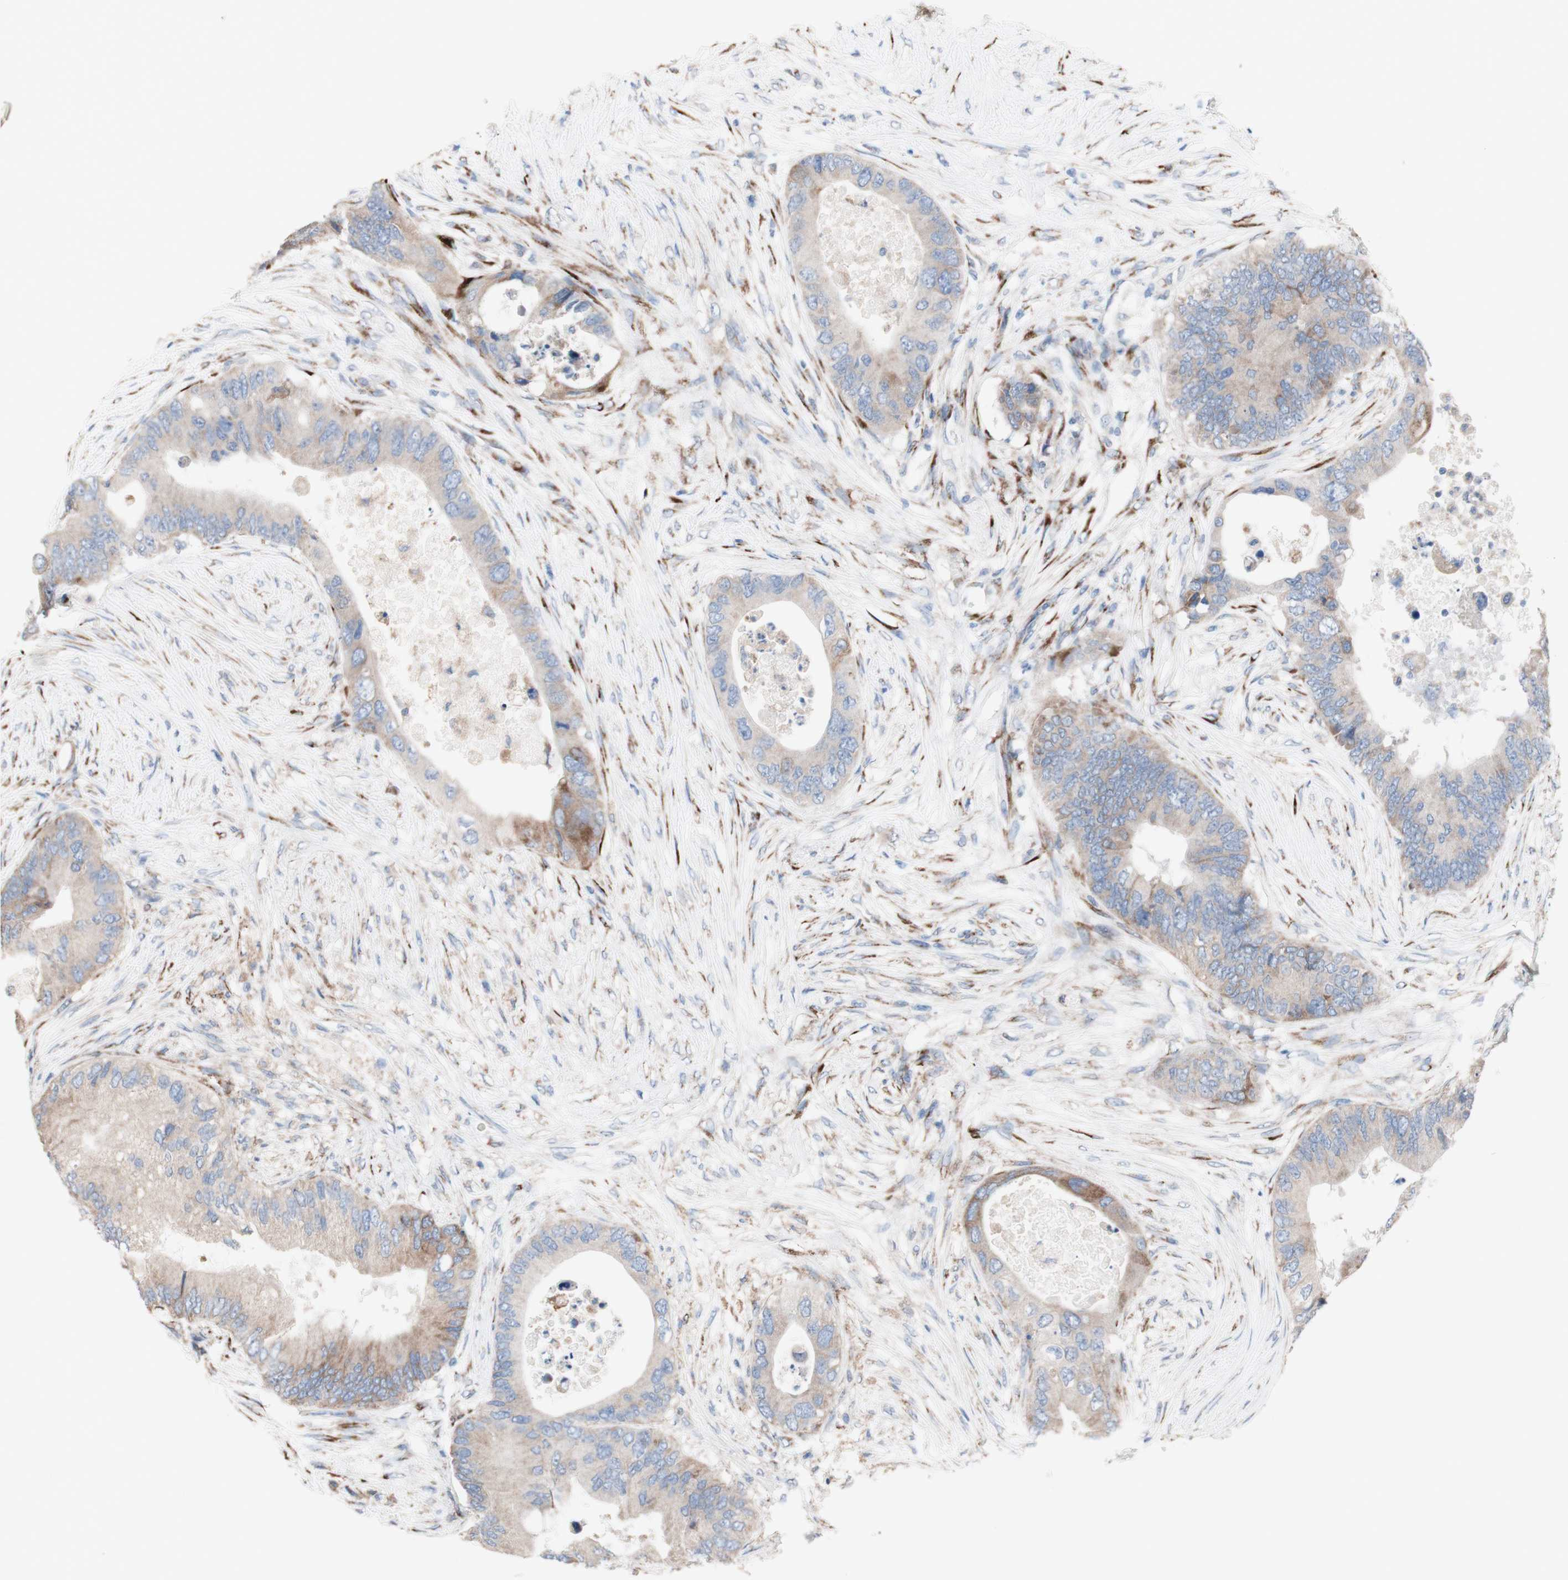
{"staining": {"intensity": "weak", "quantity": ">75%", "location": "cytoplasmic/membranous"}, "tissue": "colorectal cancer", "cell_type": "Tumor cells", "image_type": "cancer", "snomed": [{"axis": "morphology", "description": "Adenocarcinoma, NOS"}, {"axis": "topography", "description": "Colon"}], "caption": "Brown immunohistochemical staining in adenocarcinoma (colorectal) shows weak cytoplasmic/membranous expression in approximately >75% of tumor cells. (DAB = brown stain, brightfield microscopy at high magnification).", "gene": "AGPAT5", "patient": {"sex": "male", "age": 71}}